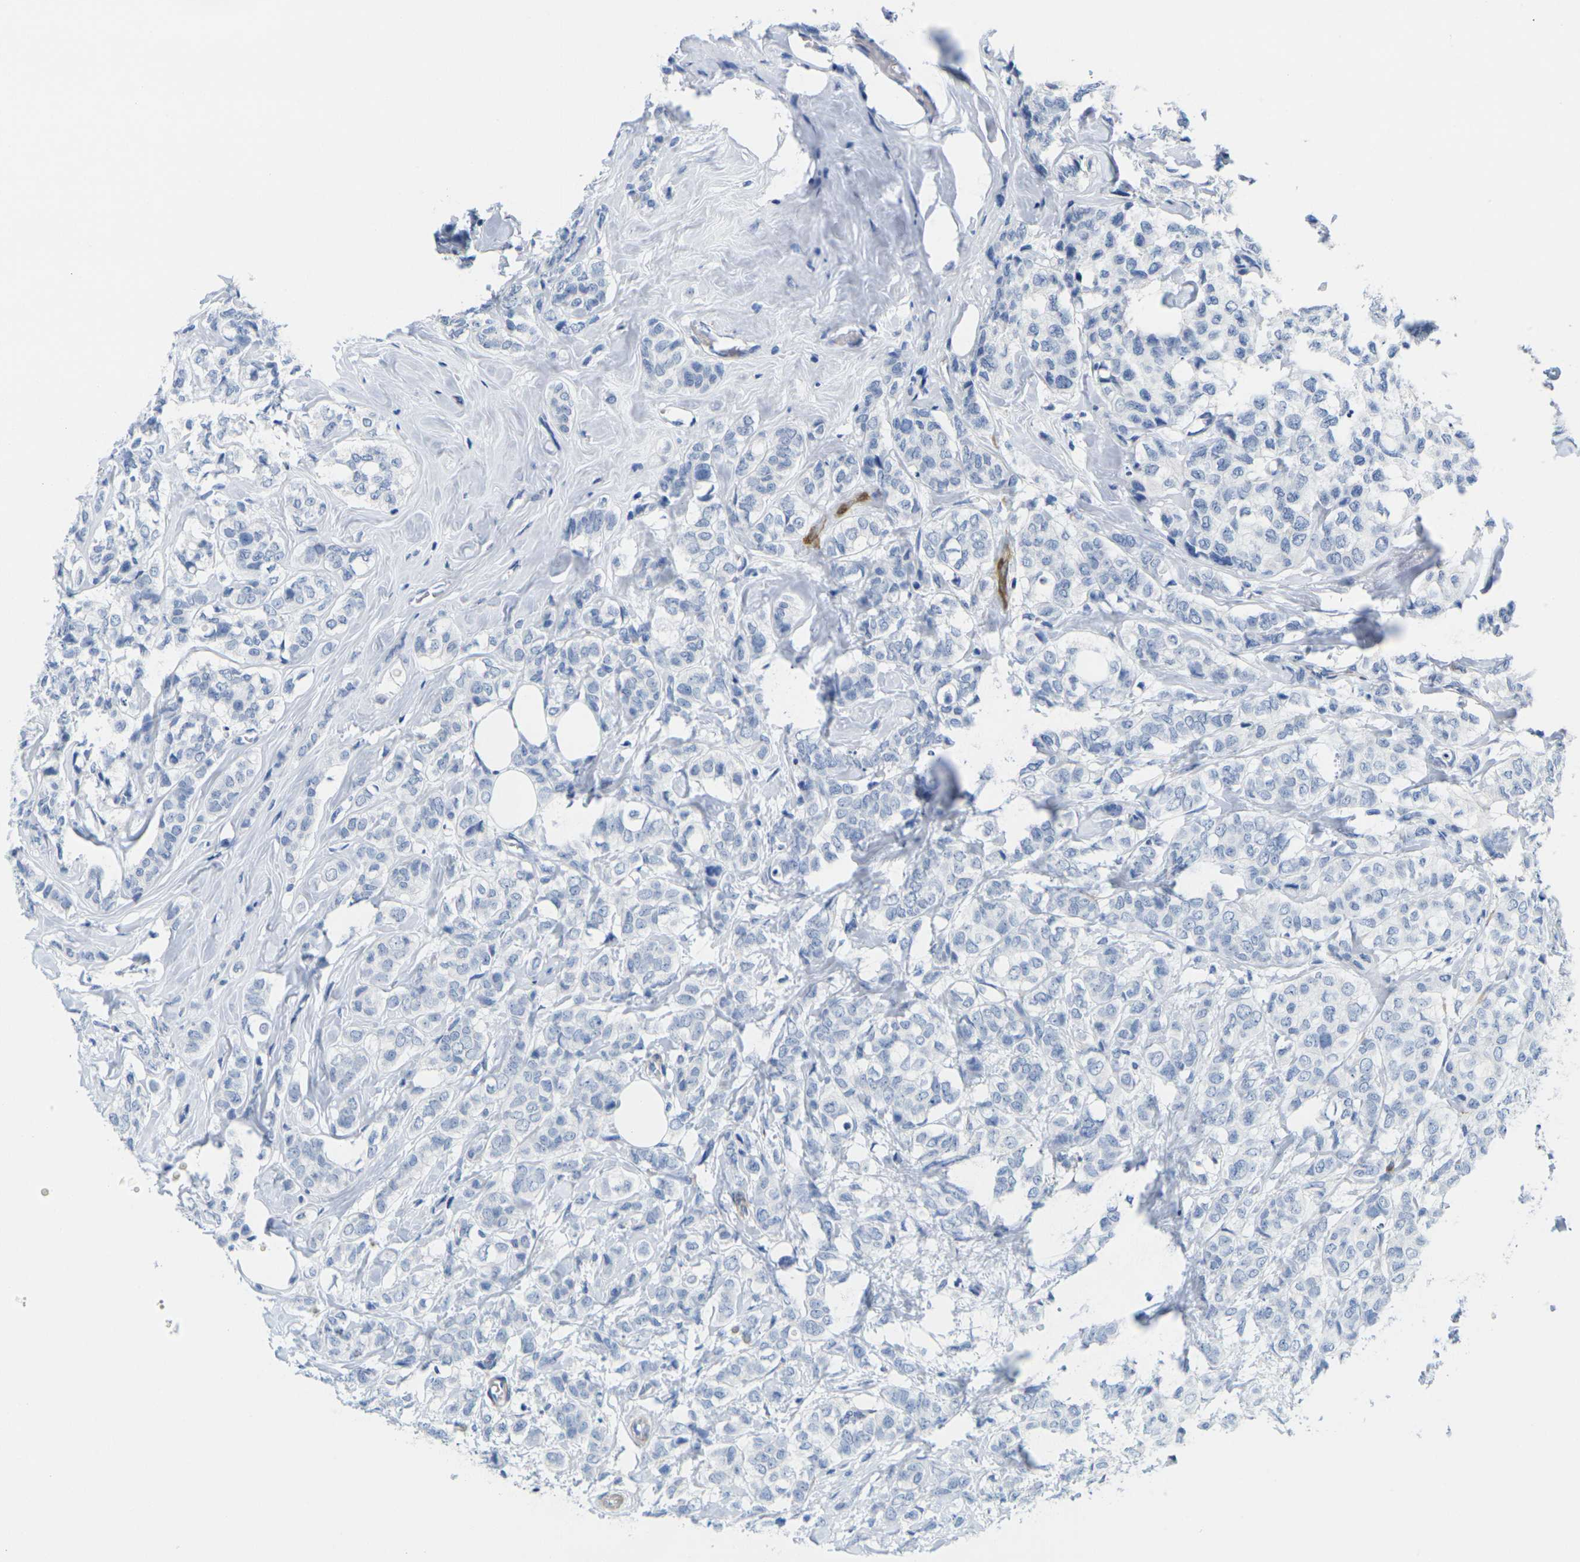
{"staining": {"intensity": "negative", "quantity": "none", "location": "none"}, "tissue": "breast cancer", "cell_type": "Tumor cells", "image_type": "cancer", "snomed": [{"axis": "morphology", "description": "Lobular carcinoma"}, {"axis": "topography", "description": "Breast"}], "caption": "IHC of human breast cancer exhibits no positivity in tumor cells.", "gene": "CNN1", "patient": {"sex": "female", "age": 60}}